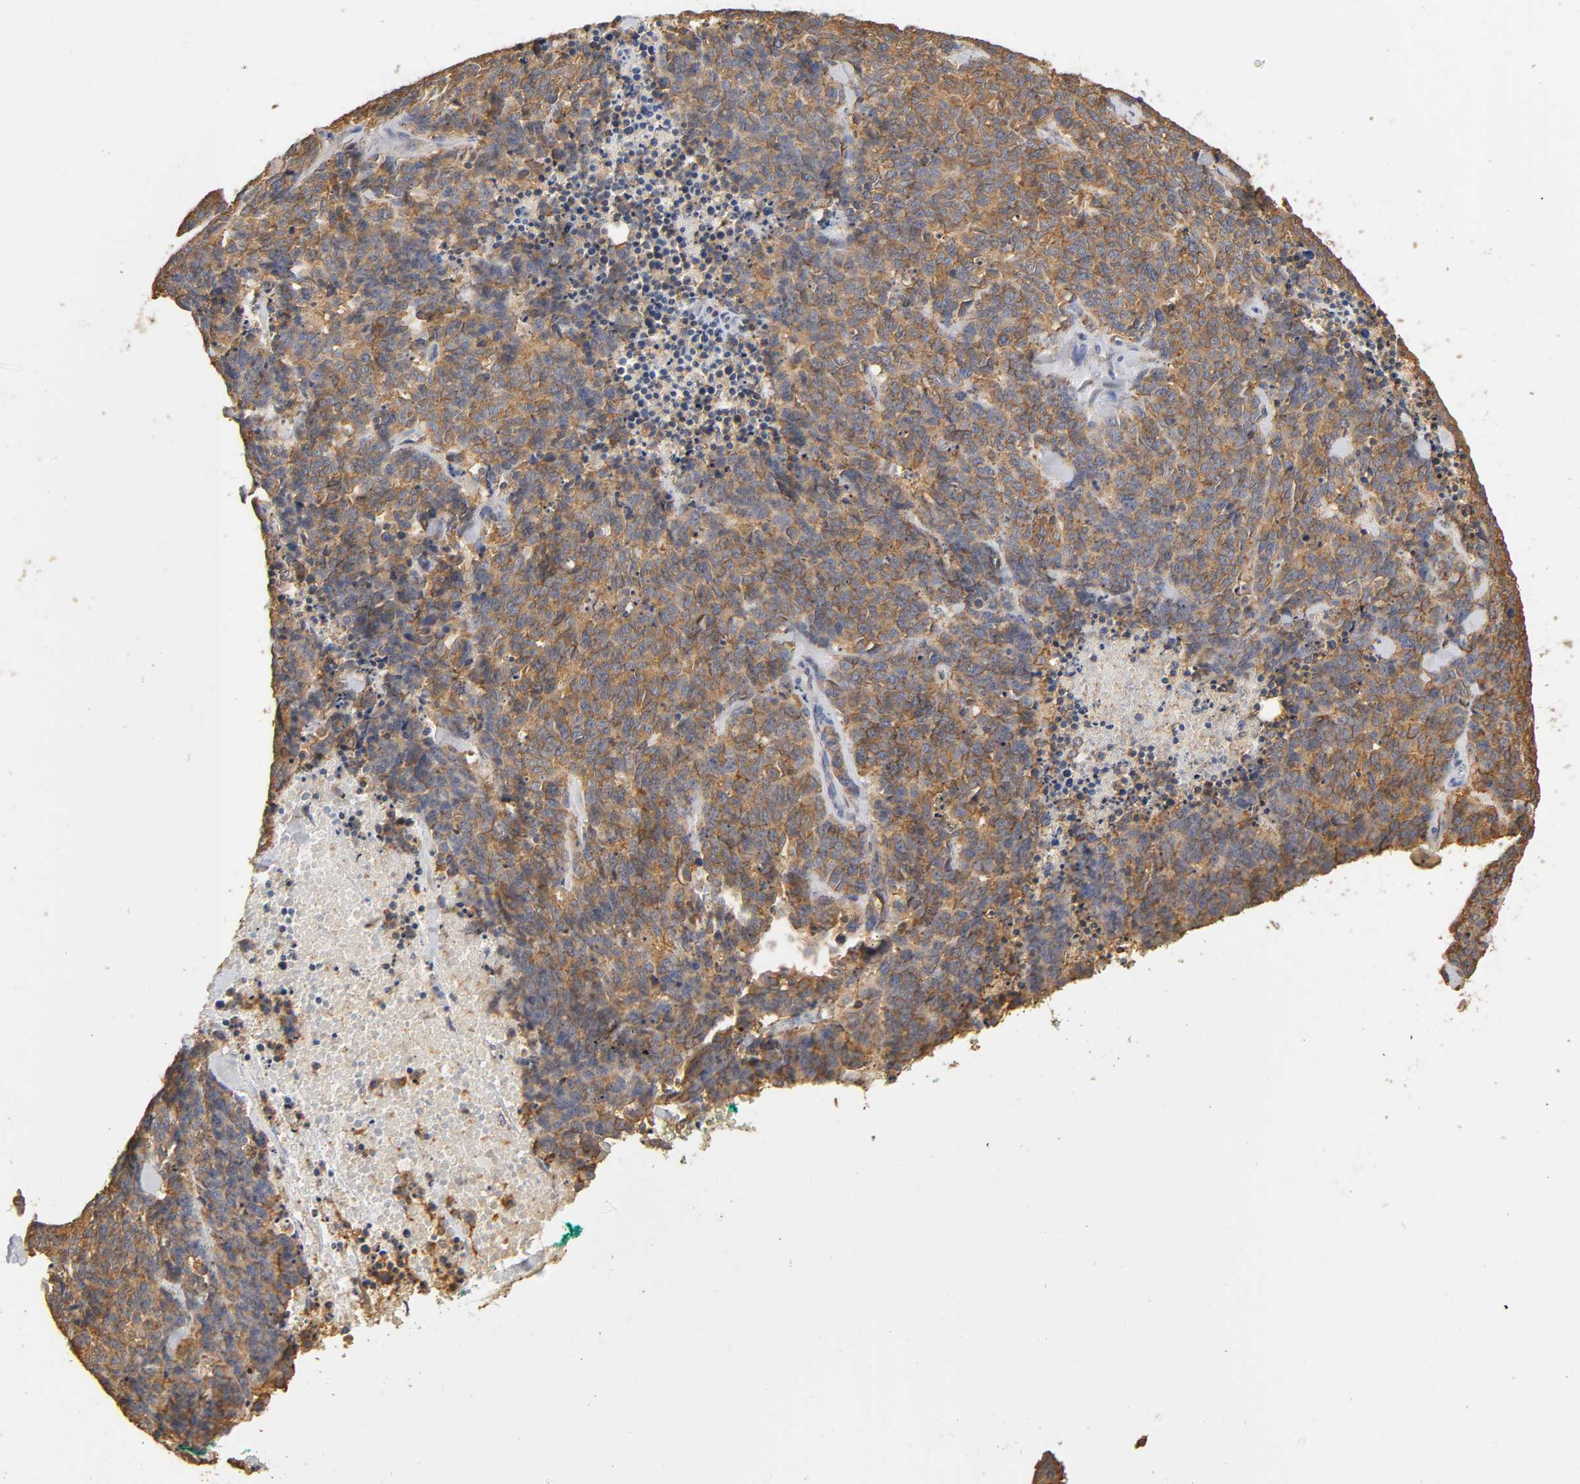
{"staining": {"intensity": "strong", "quantity": ">75%", "location": "cytoplasmic/membranous"}, "tissue": "lung cancer", "cell_type": "Tumor cells", "image_type": "cancer", "snomed": [{"axis": "morphology", "description": "Neoplasm, malignant, NOS"}, {"axis": "topography", "description": "Lung"}], "caption": "Human lung cancer stained with a brown dye displays strong cytoplasmic/membranous positive staining in about >75% of tumor cells.", "gene": "PKN1", "patient": {"sex": "female", "age": 58}}